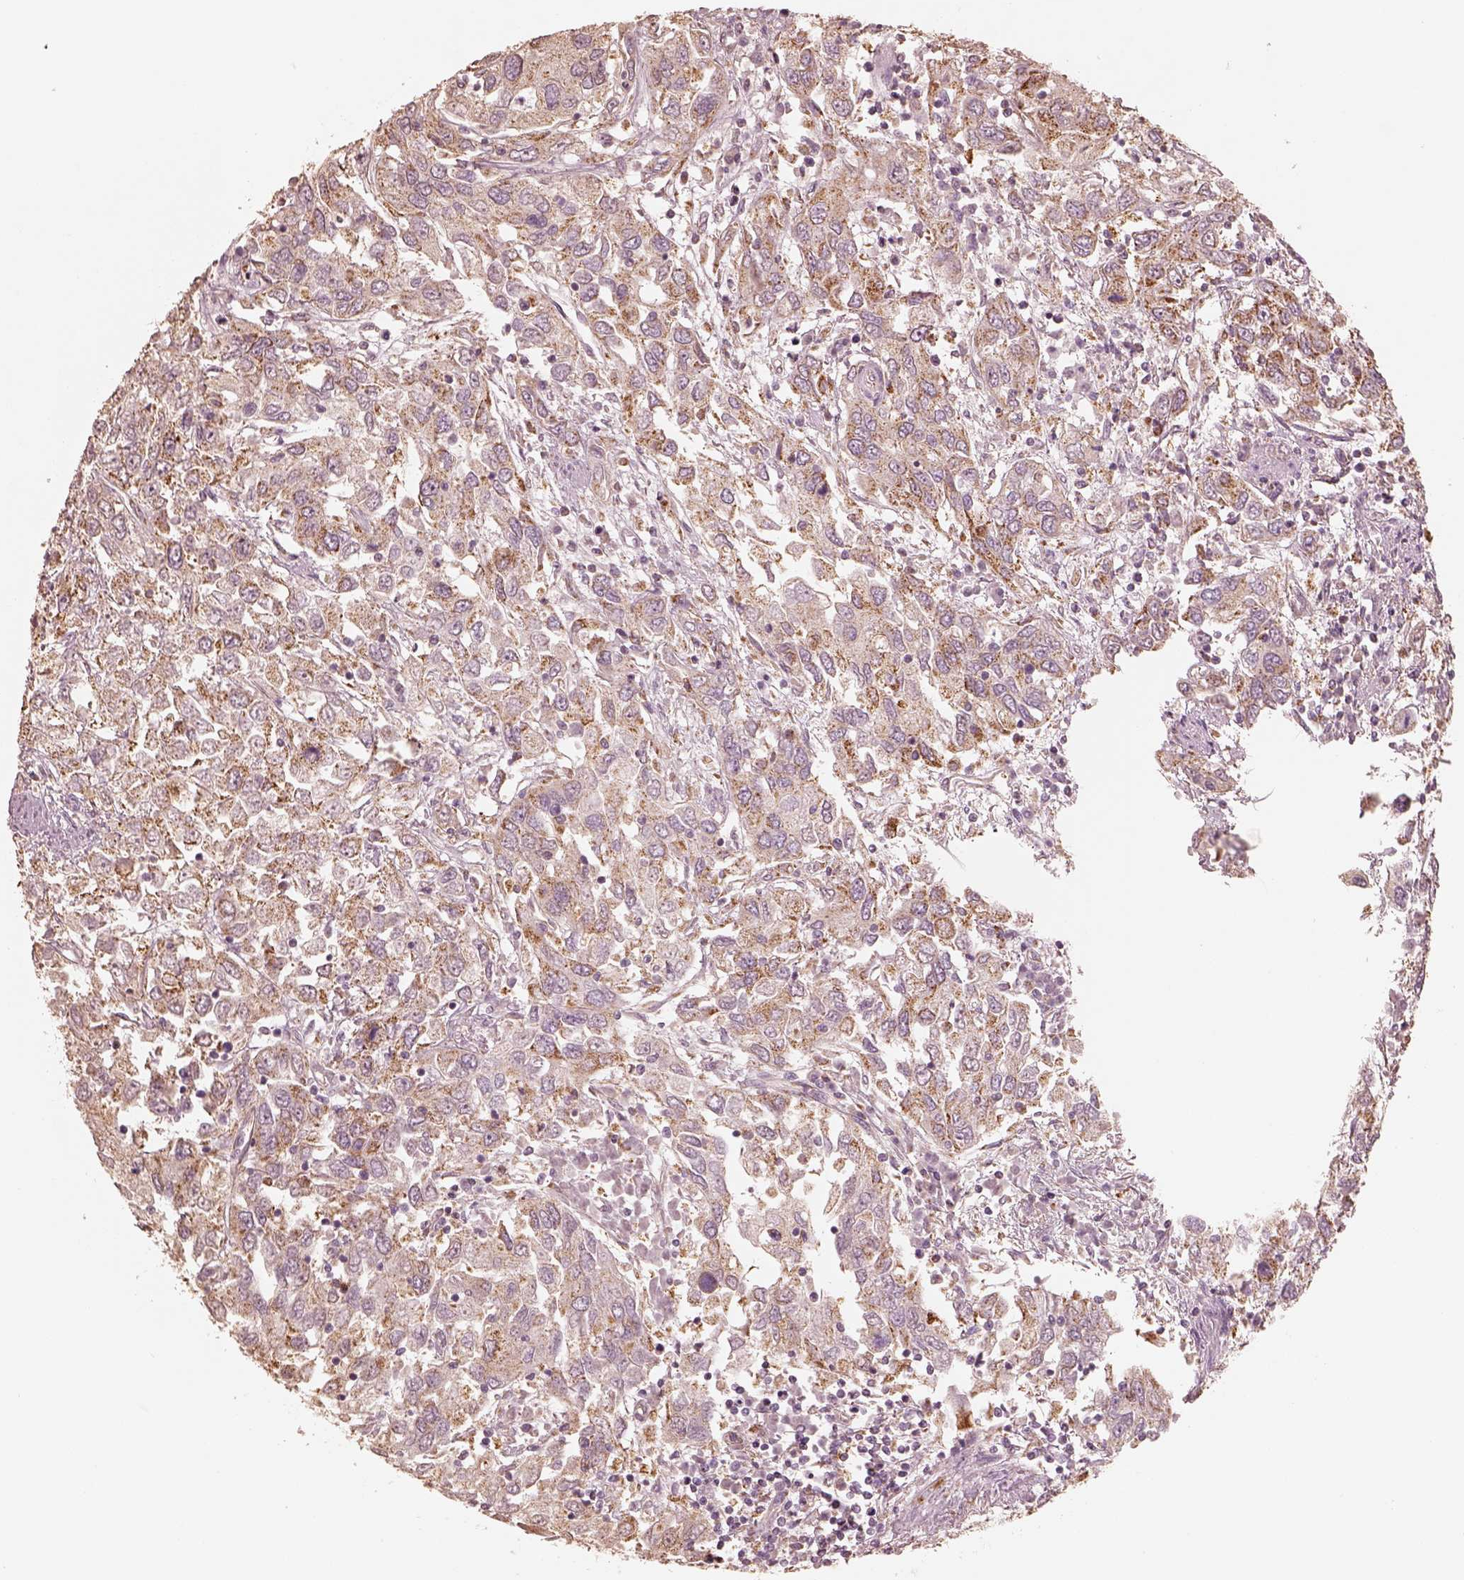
{"staining": {"intensity": "moderate", "quantity": ">75%", "location": "cytoplasmic/membranous"}, "tissue": "urothelial cancer", "cell_type": "Tumor cells", "image_type": "cancer", "snomed": [{"axis": "morphology", "description": "Urothelial carcinoma, High grade"}, {"axis": "topography", "description": "Urinary bladder"}], "caption": "This photomicrograph exhibits immunohistochemistry (IHC) staining of urothelial cancer, with medium moderate cytoplasmic/membranous staining in about >75% of tumor cells.", "gene": "ENTPD6", "patient": {"sex": "male", "age": 76}}